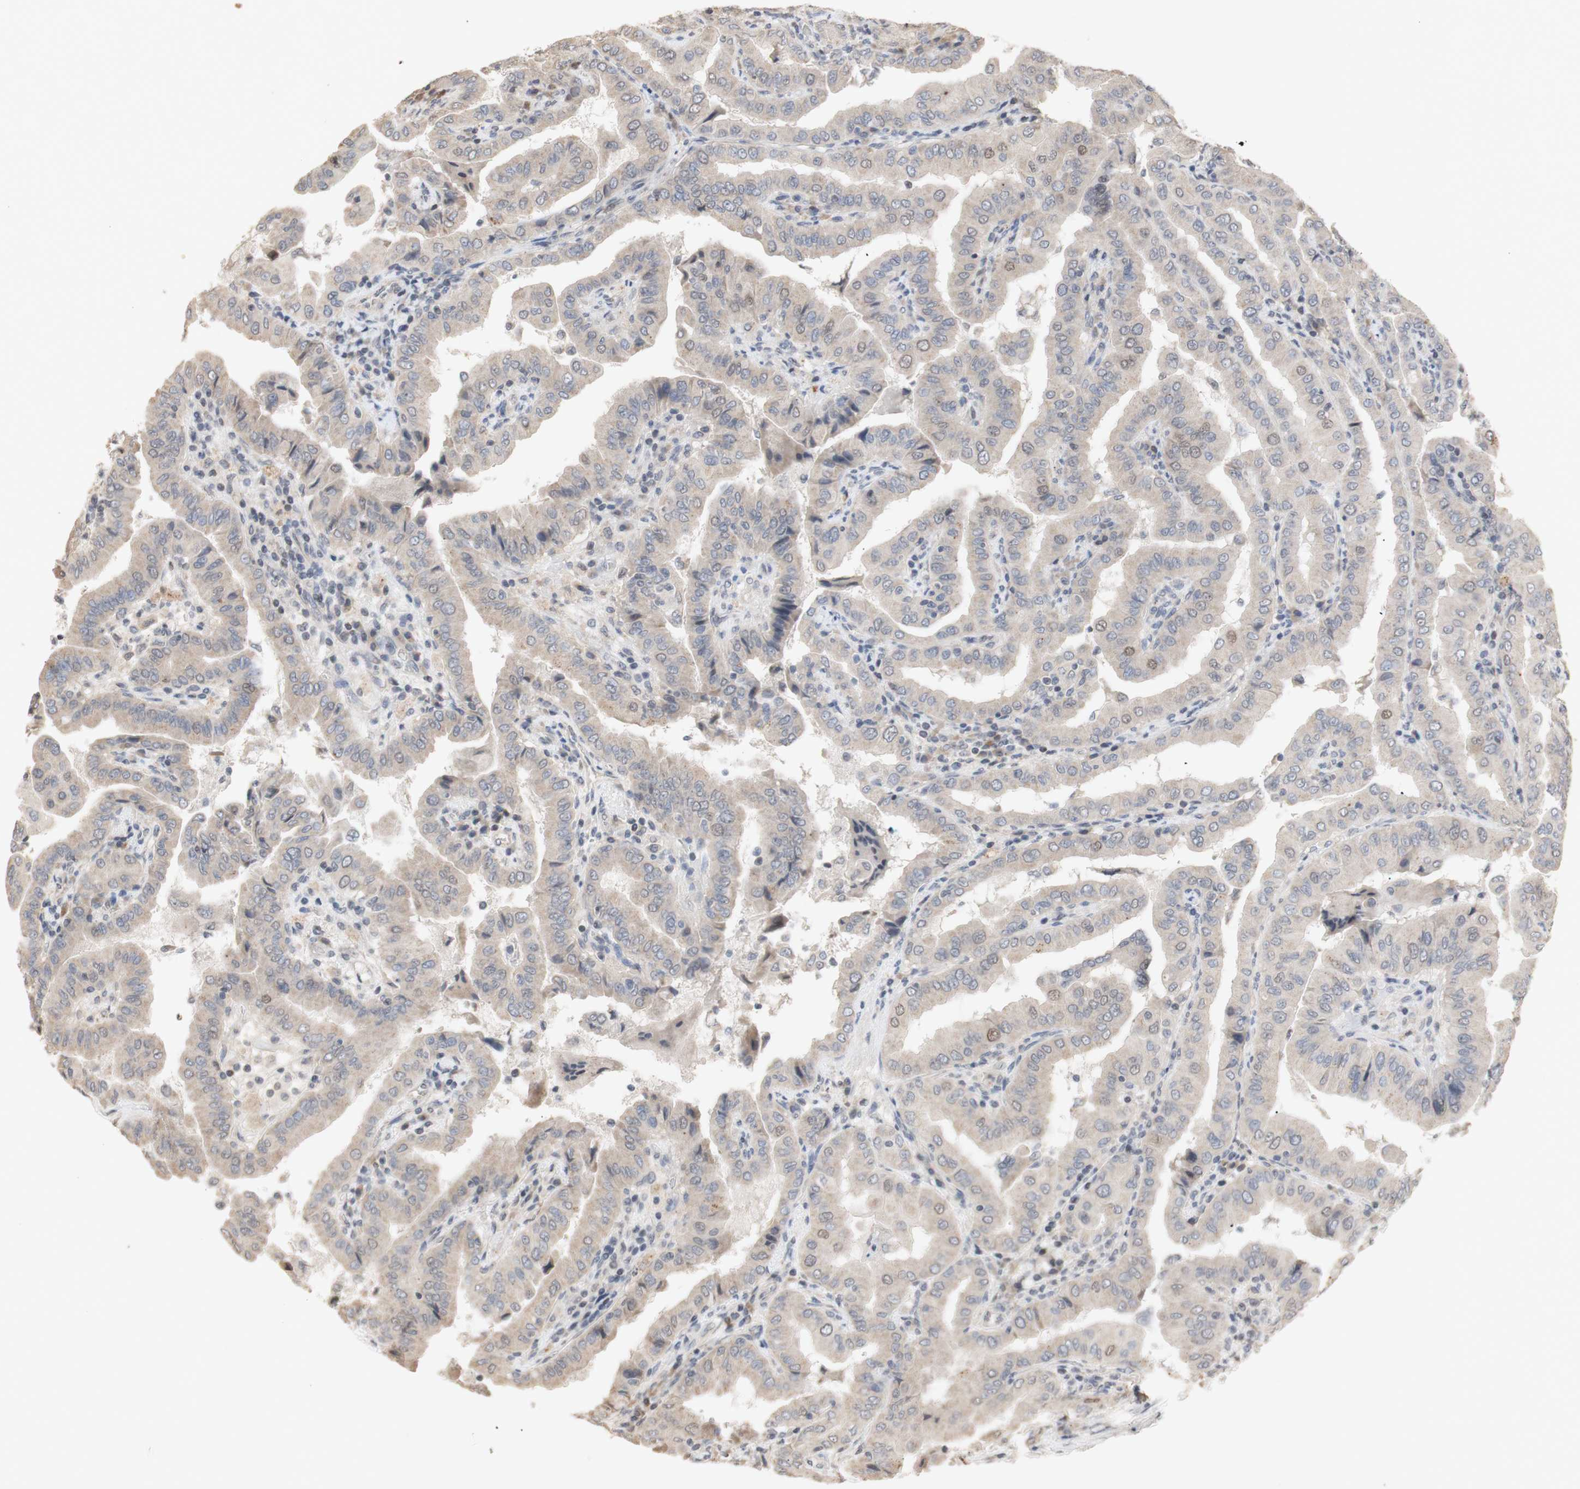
{"staining": {"intensity": "weak", "quantity": ">75%", "location": "cytoplasmic/membranous"}, "tissue": "thyroid cancer", "cell_type": "Tumor cells", "image_type": "cancer", "snomed": [{"axis": "morphology", "description": "Papillary adenocarcinoma, NOS"}, {"axis": "topography", "description": "Thyroid gland"}], "caption": "IHC of papillary adenocarcinoma (thyroid) exhibits low levels of weak cytoplasmic/membranous expression in about >75% of tumor cells.", "gene": "FOSB", "patient": {"sex": "male", "age": 33}}